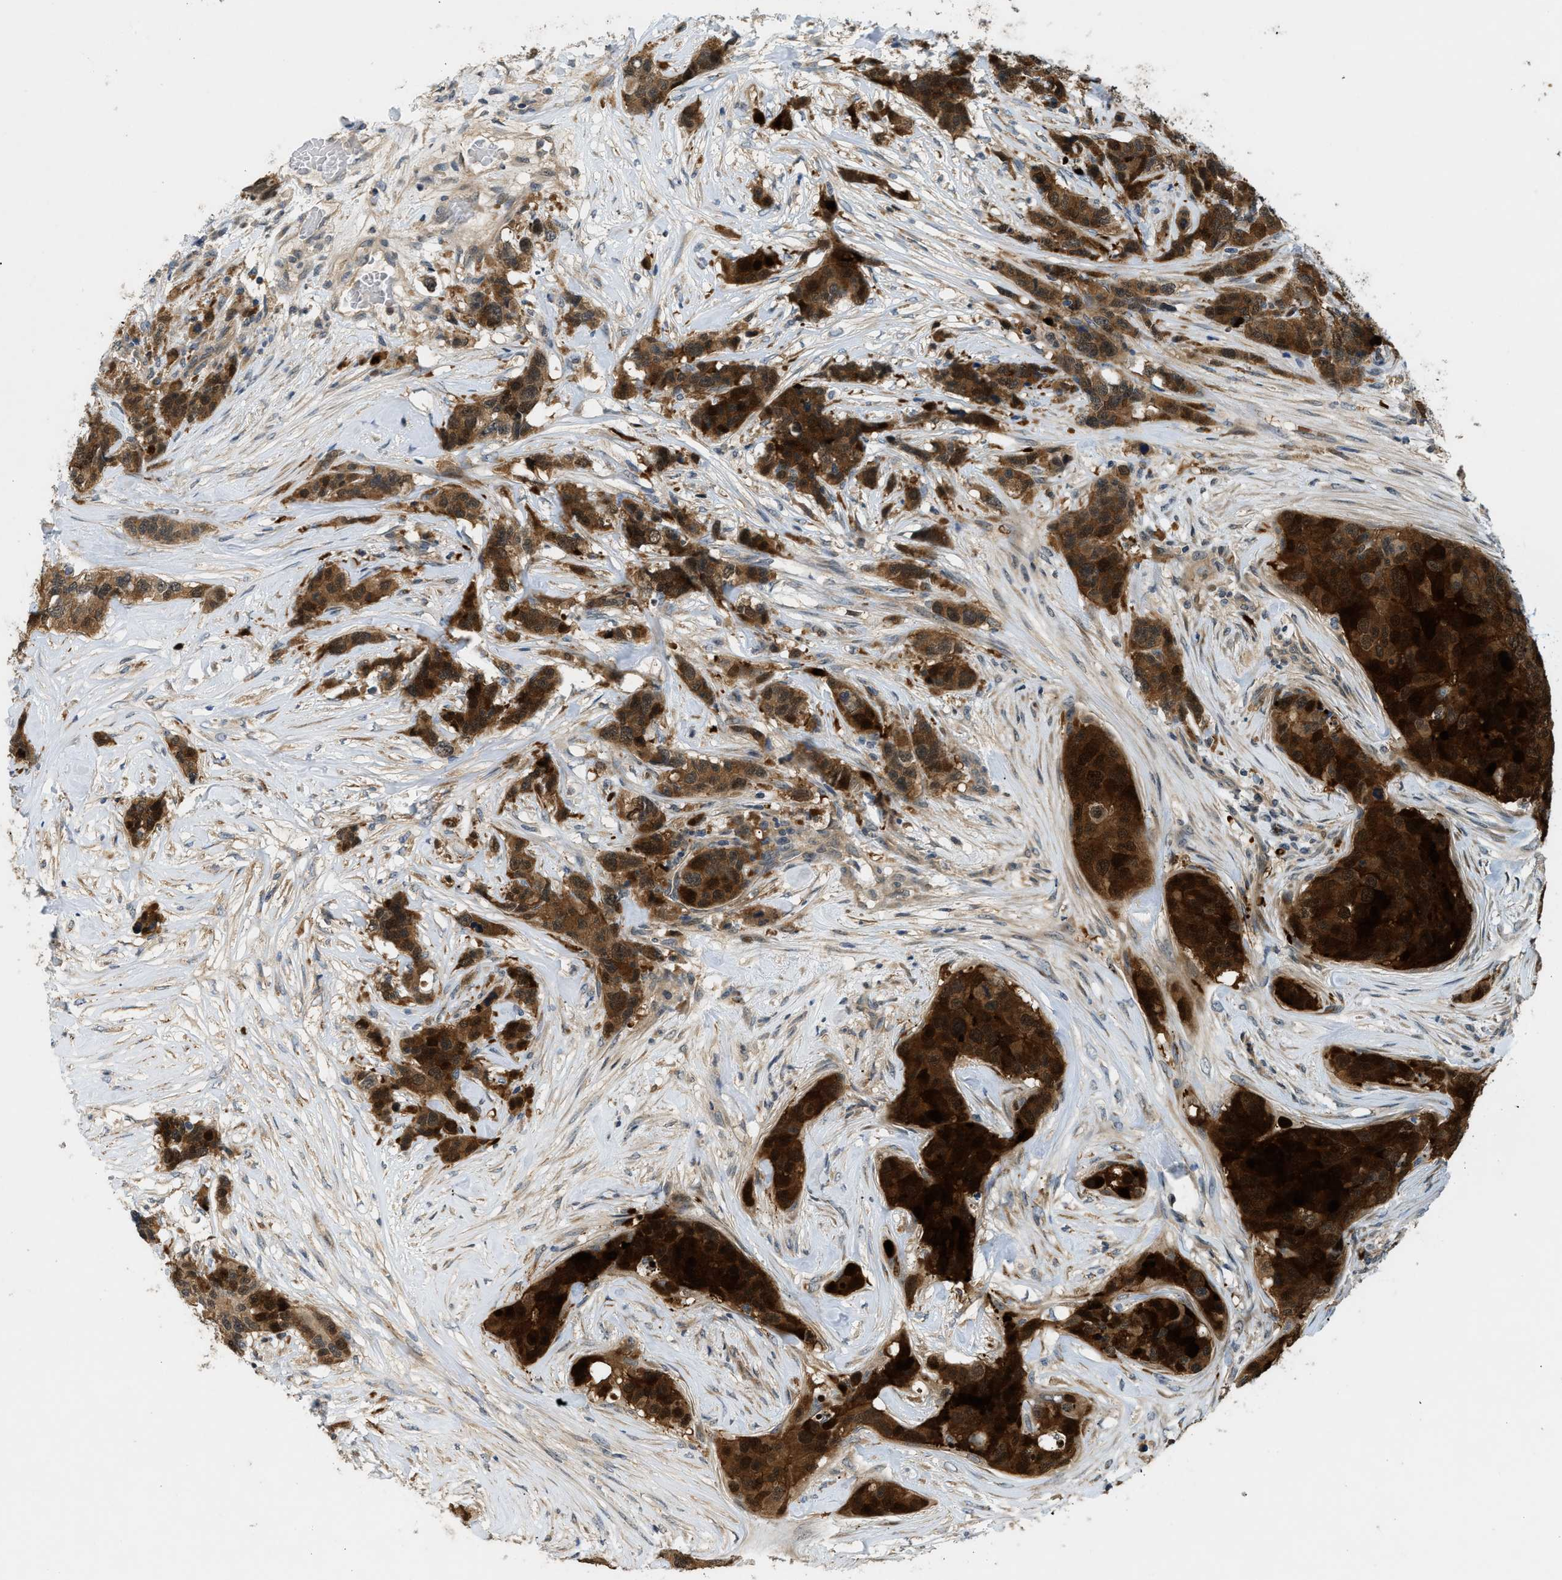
{"staining": {"intensity": "strong", "quantity": ">75%", "location": "cytoplasmic/membranous,nuclear"}, "tissue": "breast cancer", "cell_type": "Tumor cells", "image_type": "cancer", "snomed": [{"axis": "morphology", "description": "Lobular carcinoma"}, {"axis": "topography", "description": "Breast"}], "caption": "Human breast cancer stained with a brown dye shows strong cytoplasmic/membranous and nuclear positive staining in about >75% of tumor cells.", "gene": "TRAK2", "patient": {"sex": "female", "age": 59}}